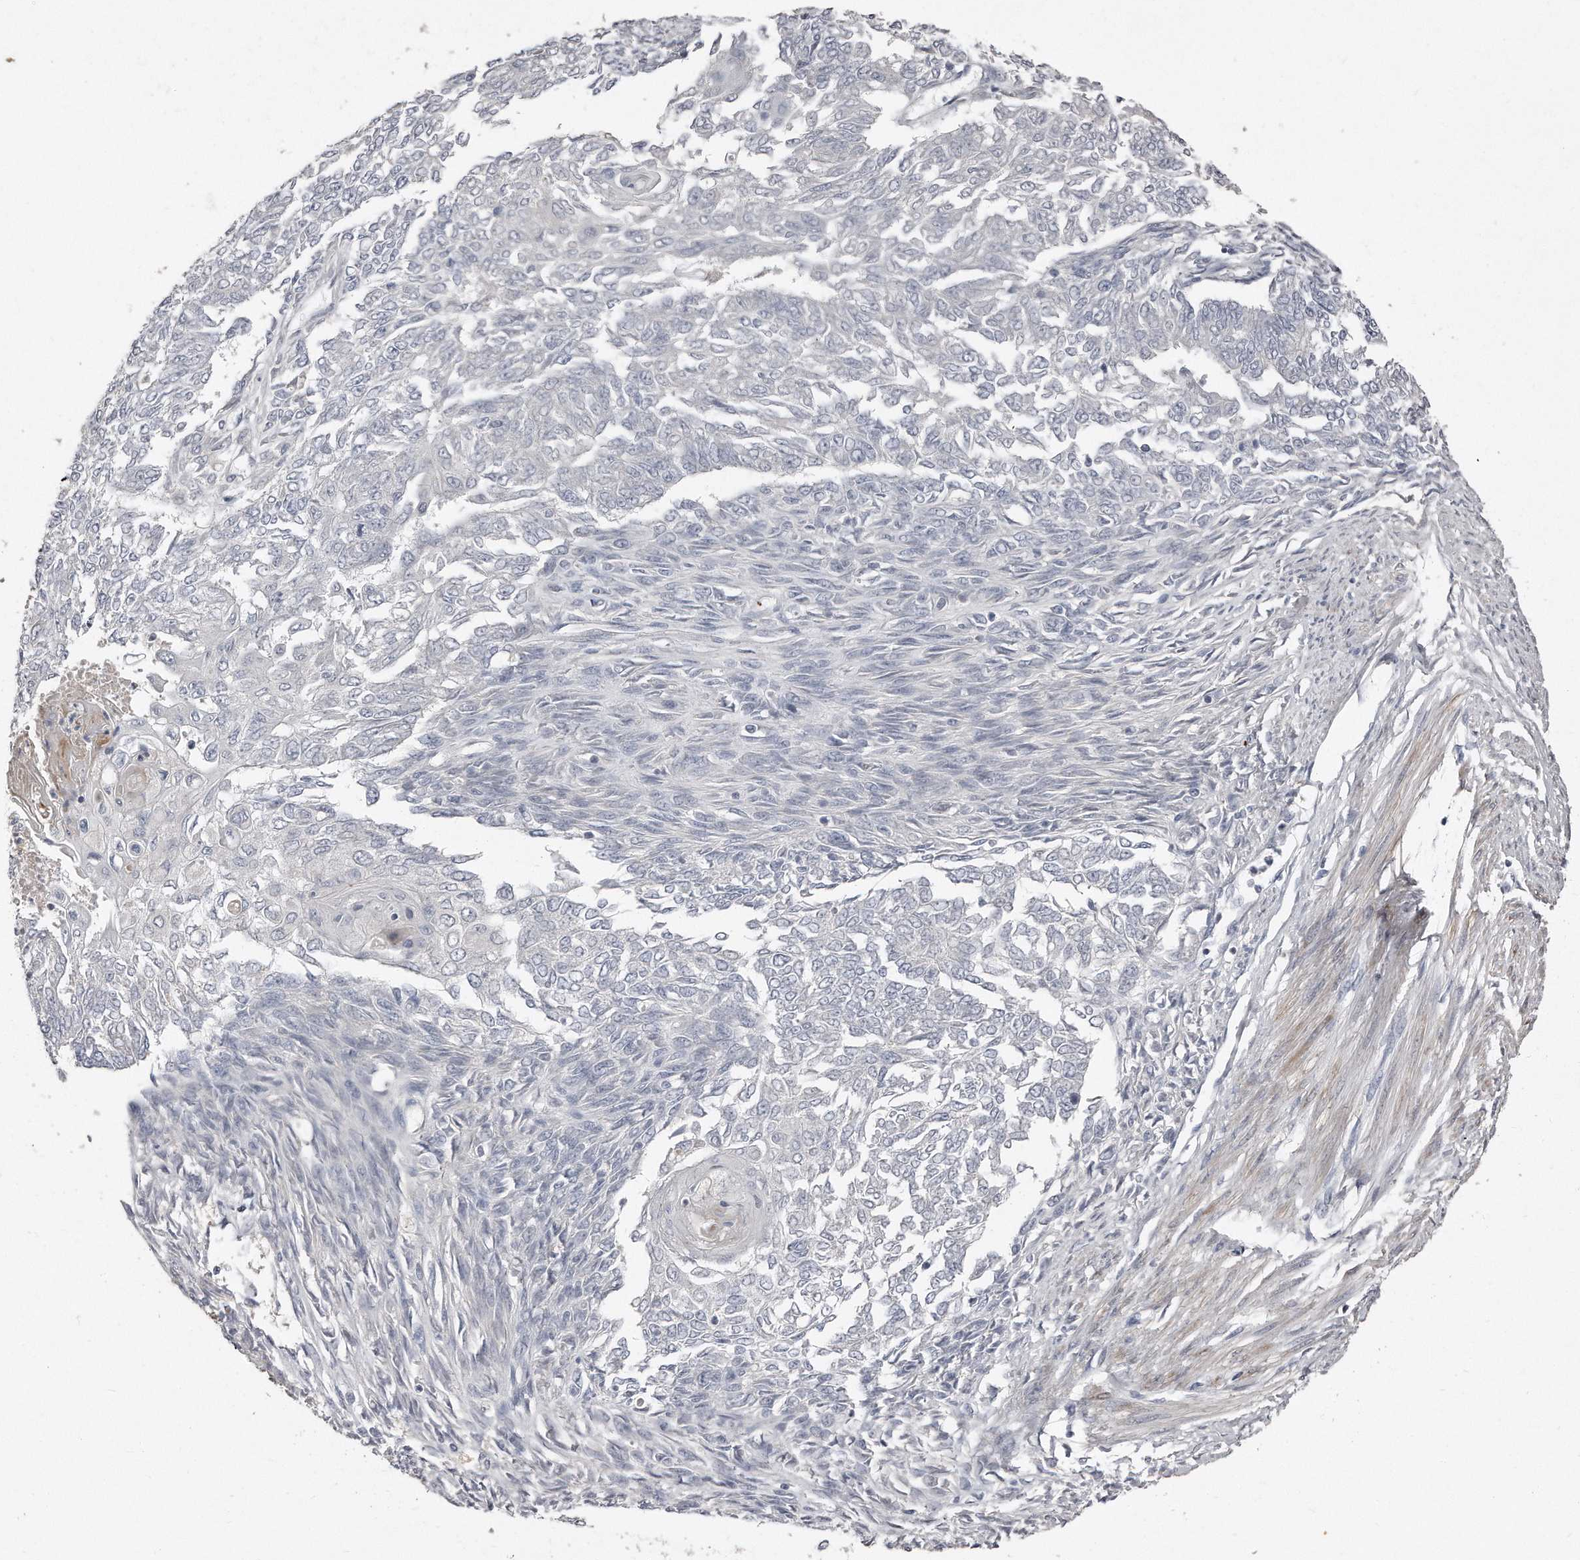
{"staining": {"intensity": "negative", "quantity": "none", "location": "none"}, "tissue": "endometrial cancer", "cell_type": "Tumor cells", "image_type": "cancer", "snomed": [{"axis": "morphology", "description": "Adenocarcinoma, NOS"}, {"axis": "topography", "description": "Endometrium"}], "caption": "DAB immunohistochemical staining of endometrial cancer (adenocarcinoma) displays no significant expression in tumor cells.", "gene": "LMOD1", "patient": {"sex": "female", "age": 32}}